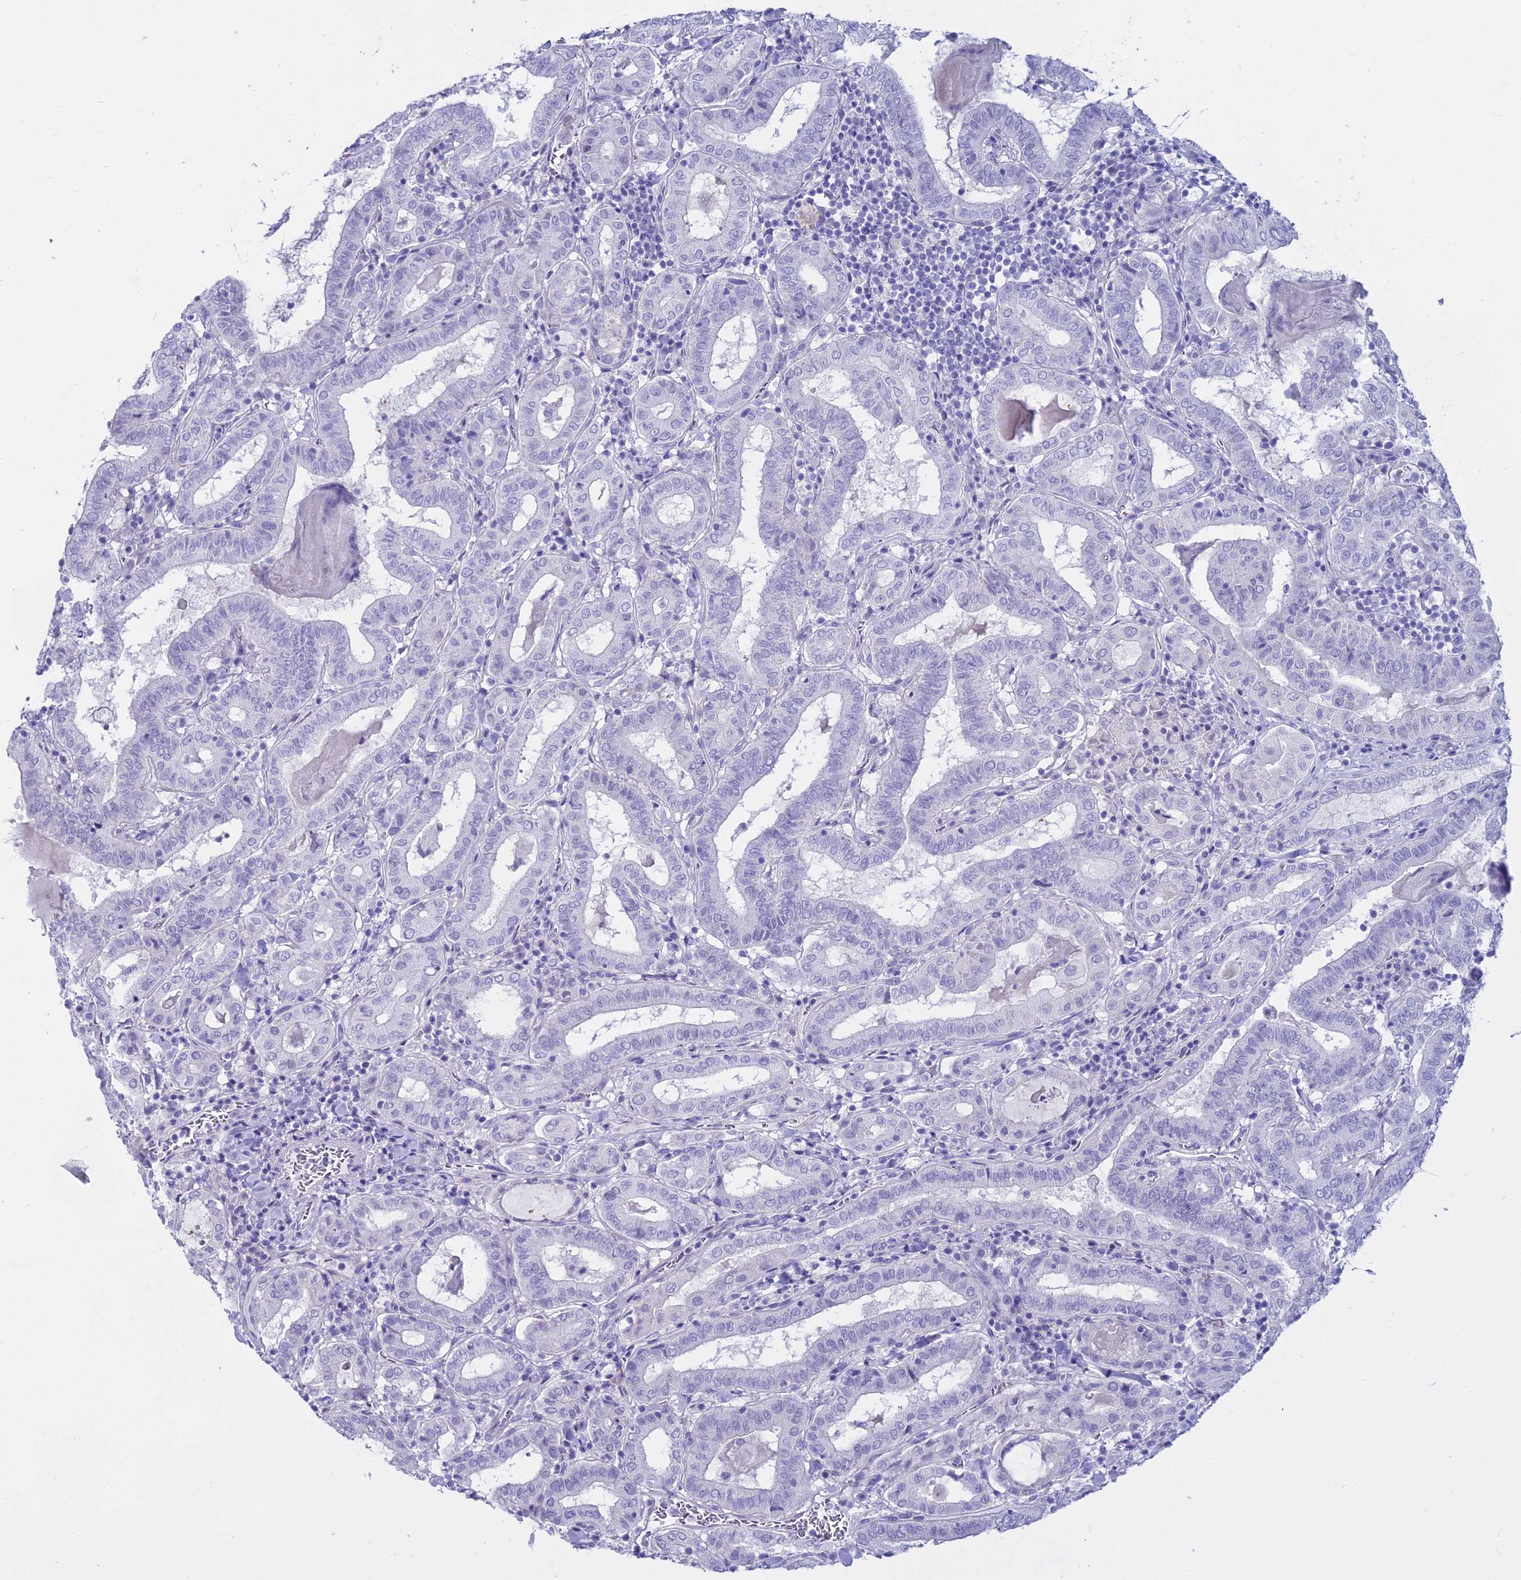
{"staining": {"intensity": "negative", "quantity": "none", "location": "none"}, "tissue": "thyroid cancer", "cell_type": "Tumor cells", "image_type": "cancer", "snomed": [{"axis": "morphology", "description": "Papillary adenocarcinoma, NOS"}, {"axis": "topography", "description": "Thyroid gland"}], "caption": "This is an immunohistochemistry (IHC) histopathology image of human papillary adenocarcinoma (thyroid). There is no staining in tumor cells.", "gene": "ALPP", "patient": {"sex": "female", "age": 72}}